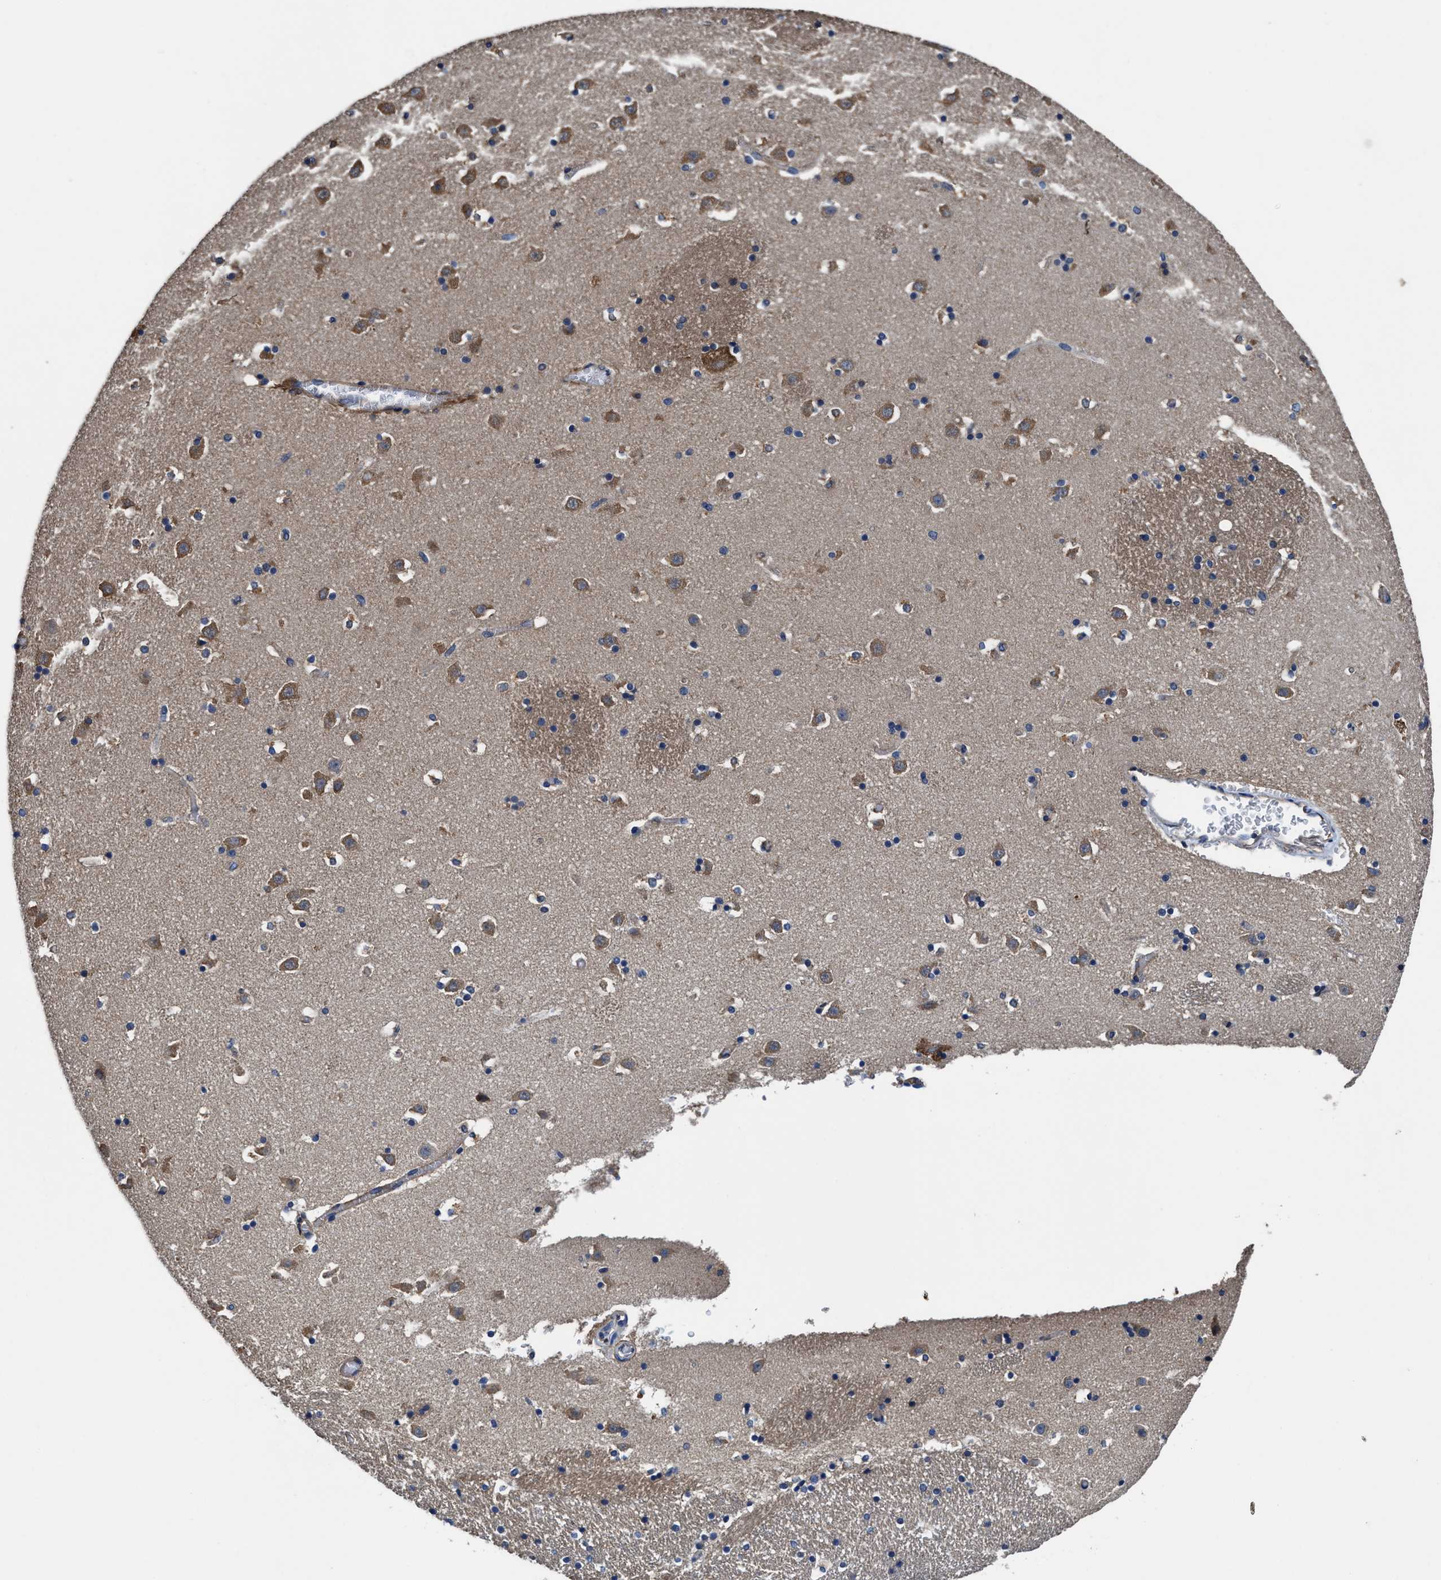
{"staining": {"intensity": "weak", "quantity": "<25%", "location": "cytoplasmic/membranous"}, "tissue": "caudate", "cell_type": "Glial cells", "image_type": "normal", "snomed": [{"axis": "morphology", "description": "Normal tissue, NOS"}, {"axis": "topography", "description": "Lateral ventricle wall"}], "caption": "DAB (3,3'-diaminobenzidine) immunohistochemical staining of normal caudate exhibits no significant staining in glial cells. The staining is performed using DAB brown chromogen with nuclei counter-stained in using hematoxylin.", "gene": "IDNK", "patient": {"sex": "male", "age": 45}}